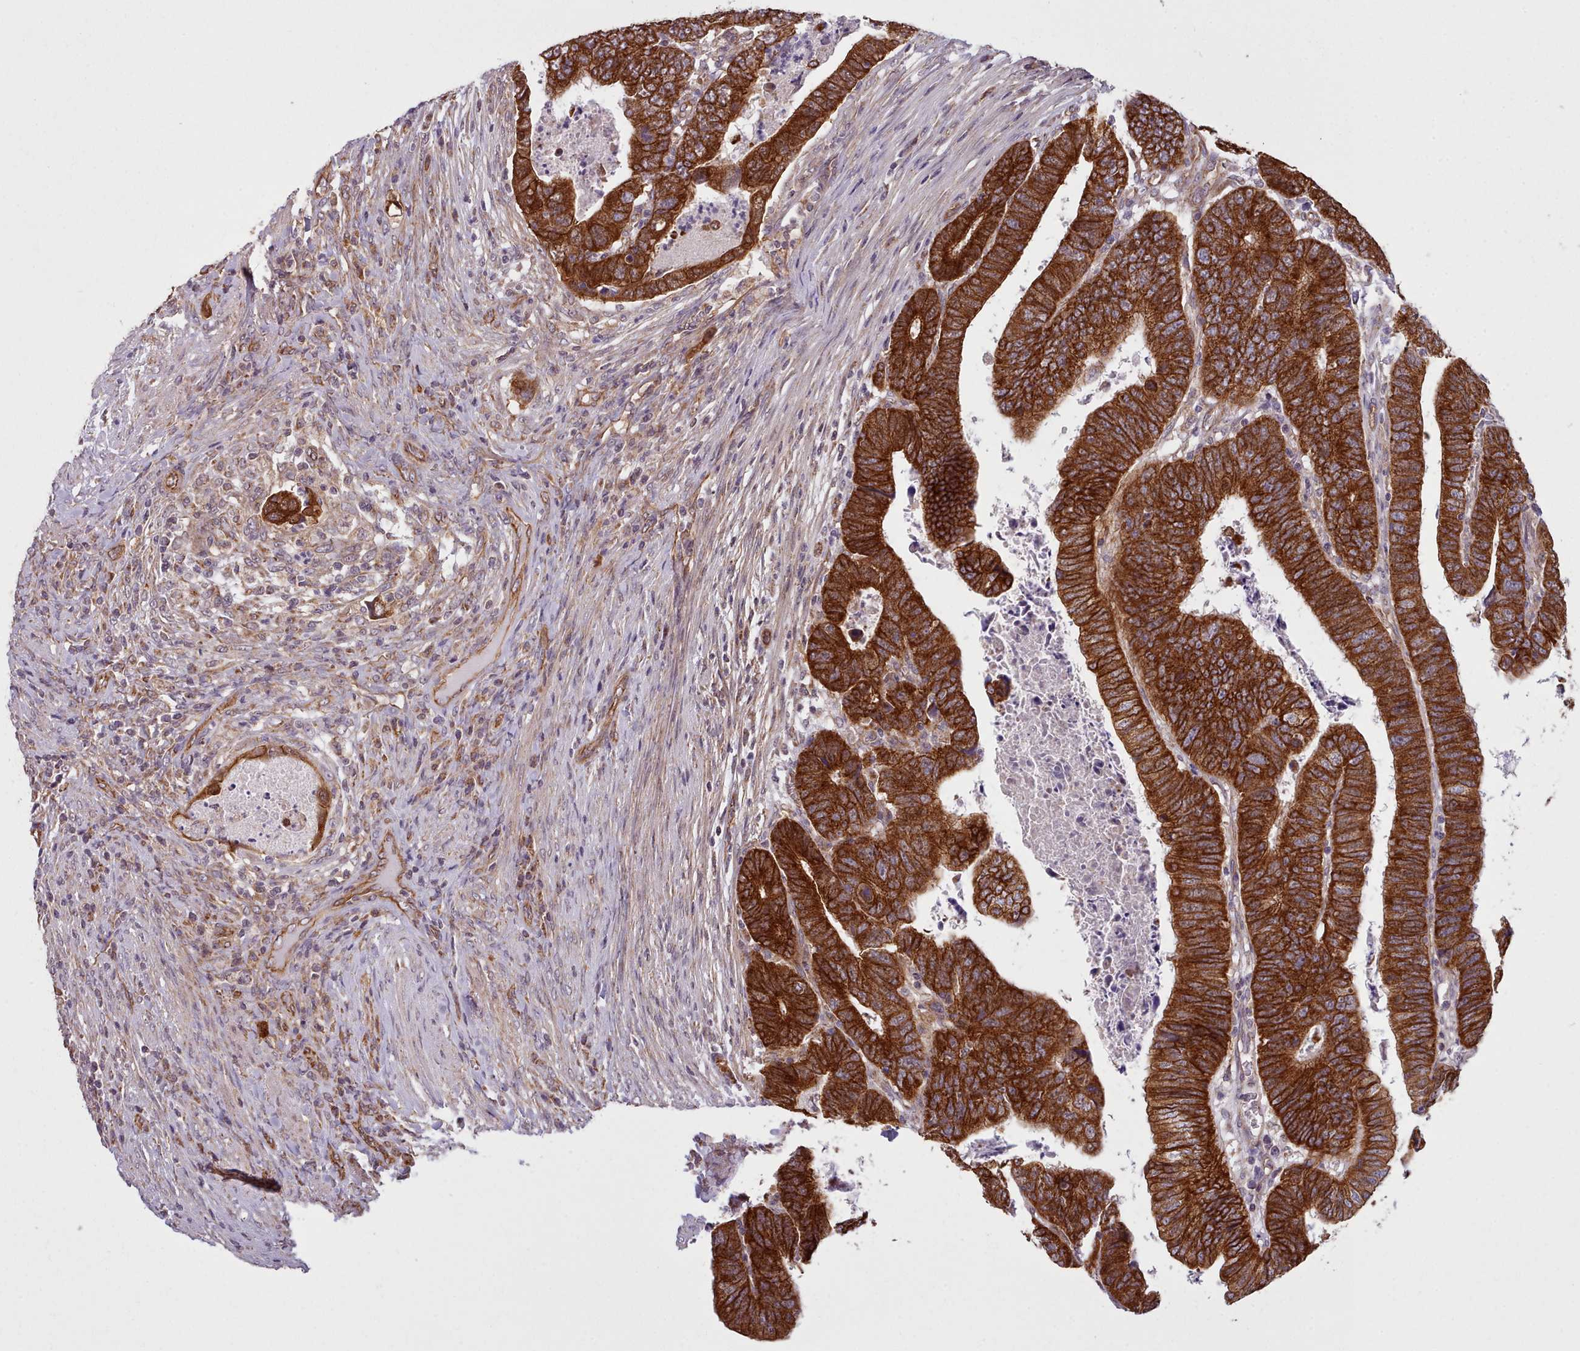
{"staining": {"intensity": "strong", "quantity": ">75%", "location": "cytoplasmic/membranous"}, "tissue": "colorectal cancer", "cell_type": "Tumor cells", "image_type": "cancer", "snomed": [{"axis": "morphology", "description": "Normal tissue, NOS"}, {"axis": "morphology", "description": "Adenocarcinoma, NOS"}, {"axis": "topography", "description": "Rectum"}], "caption": "The photomicrograph exhibits staining of colorectal cancer, revealing strong cytoplasmic/membranous protein positivity (brown color) within tumor cells.", "gene": "MRPL46", "patient": {"sex": "female", "age": 65}}